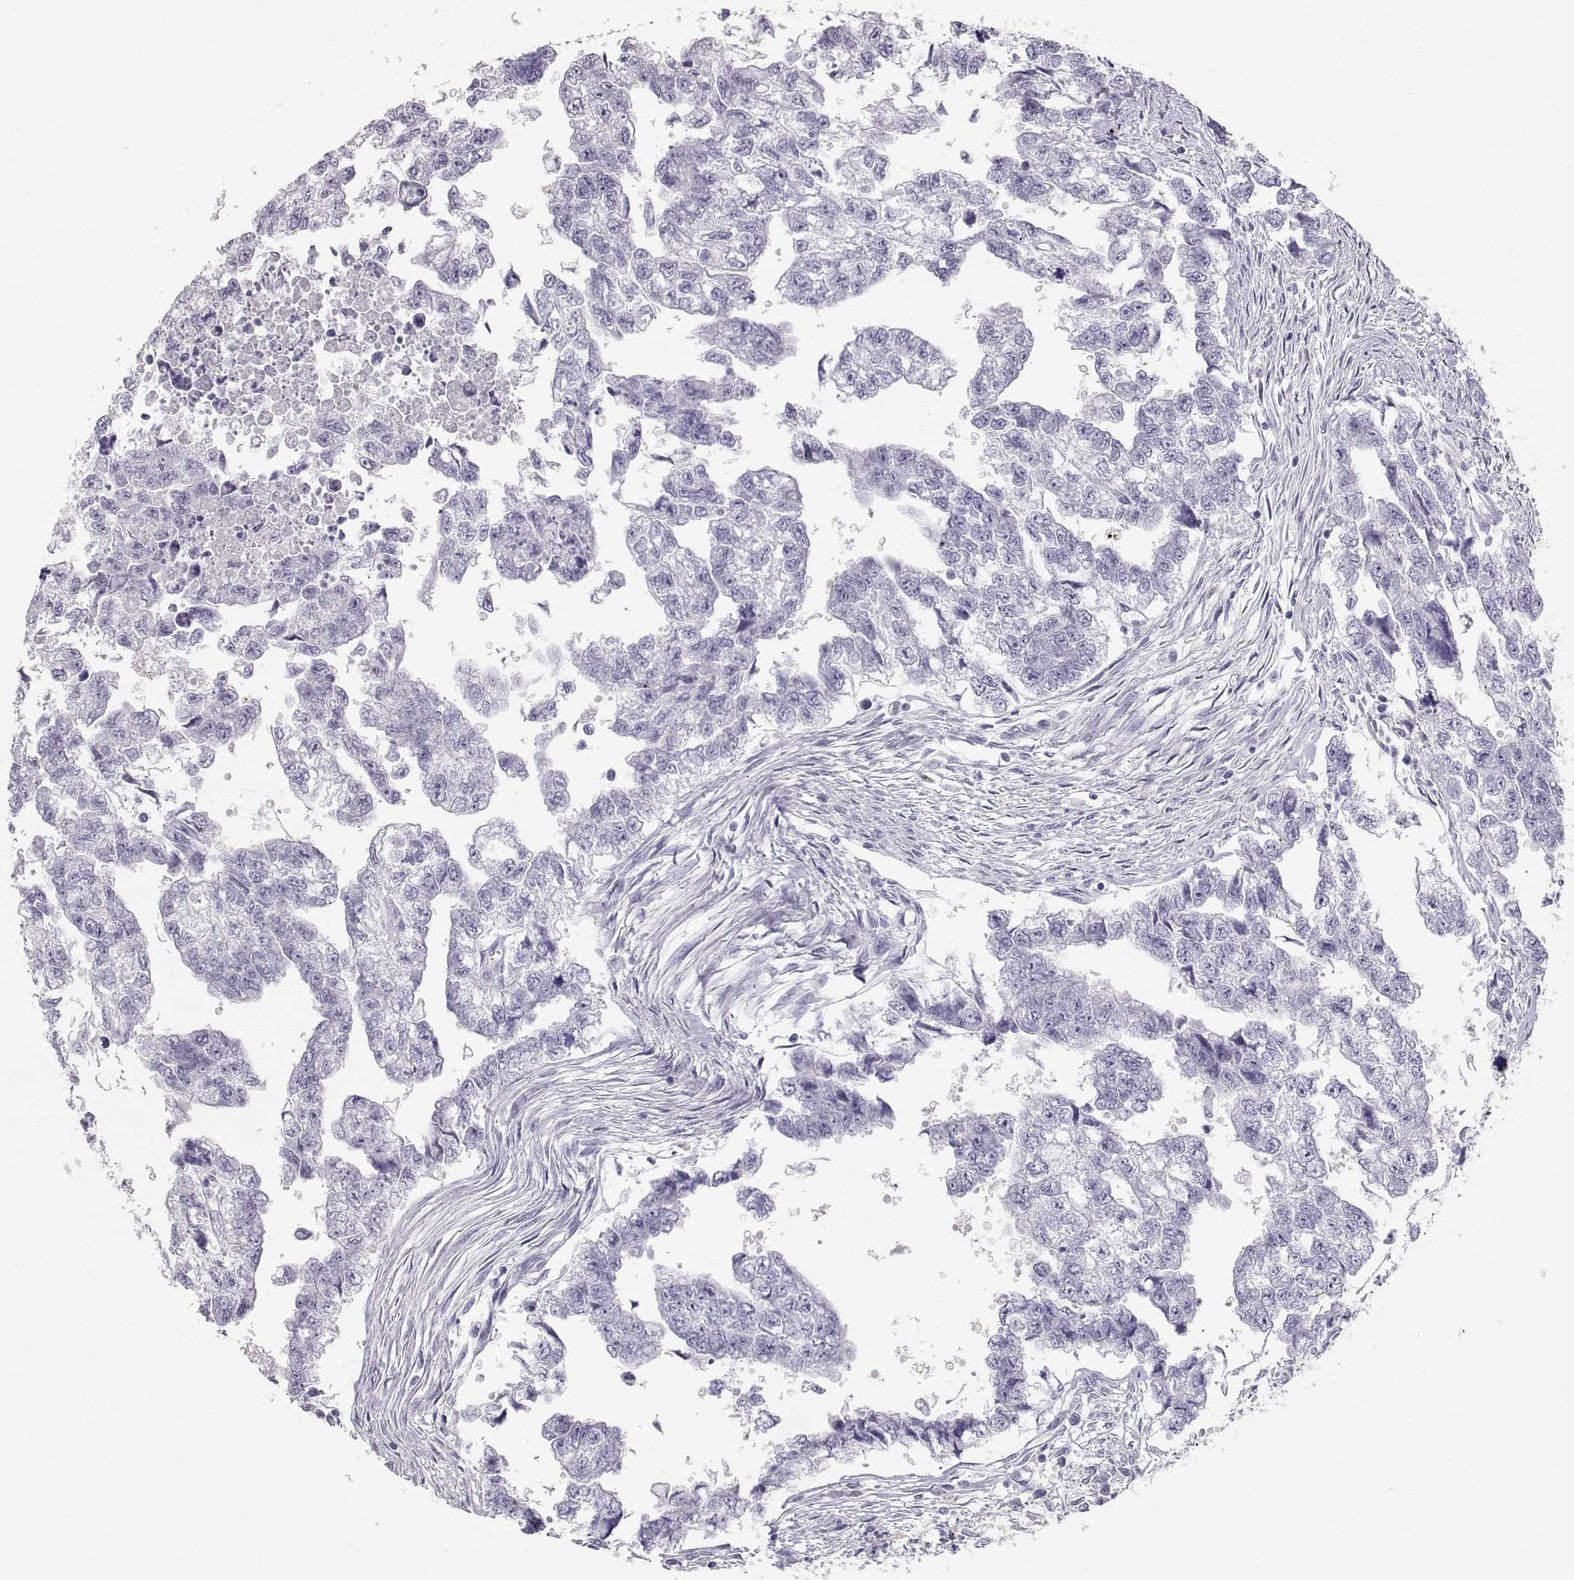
{"staining": {"intensity": "negative", "quantity": "none", "location": "none"}, "tissue": "testis cancer", "cell_type": "Tumor cells", "image_type": "cancer", "snomed": [{"axis": "morphology", "description": "Carcinoma, Embryonal, NOS"}, {"axis": "morphology", "description": "Teratoma, malignant, NOS"}, {"axis": "topography", "description": "Testis"}], "caption": "DAB immunohistochemical staining of testis teratoma (malignant) demonstrates no significant positivity in tumor cells.", "gene": "LEPR", "patient": {"sex": "male", "age": 44}}